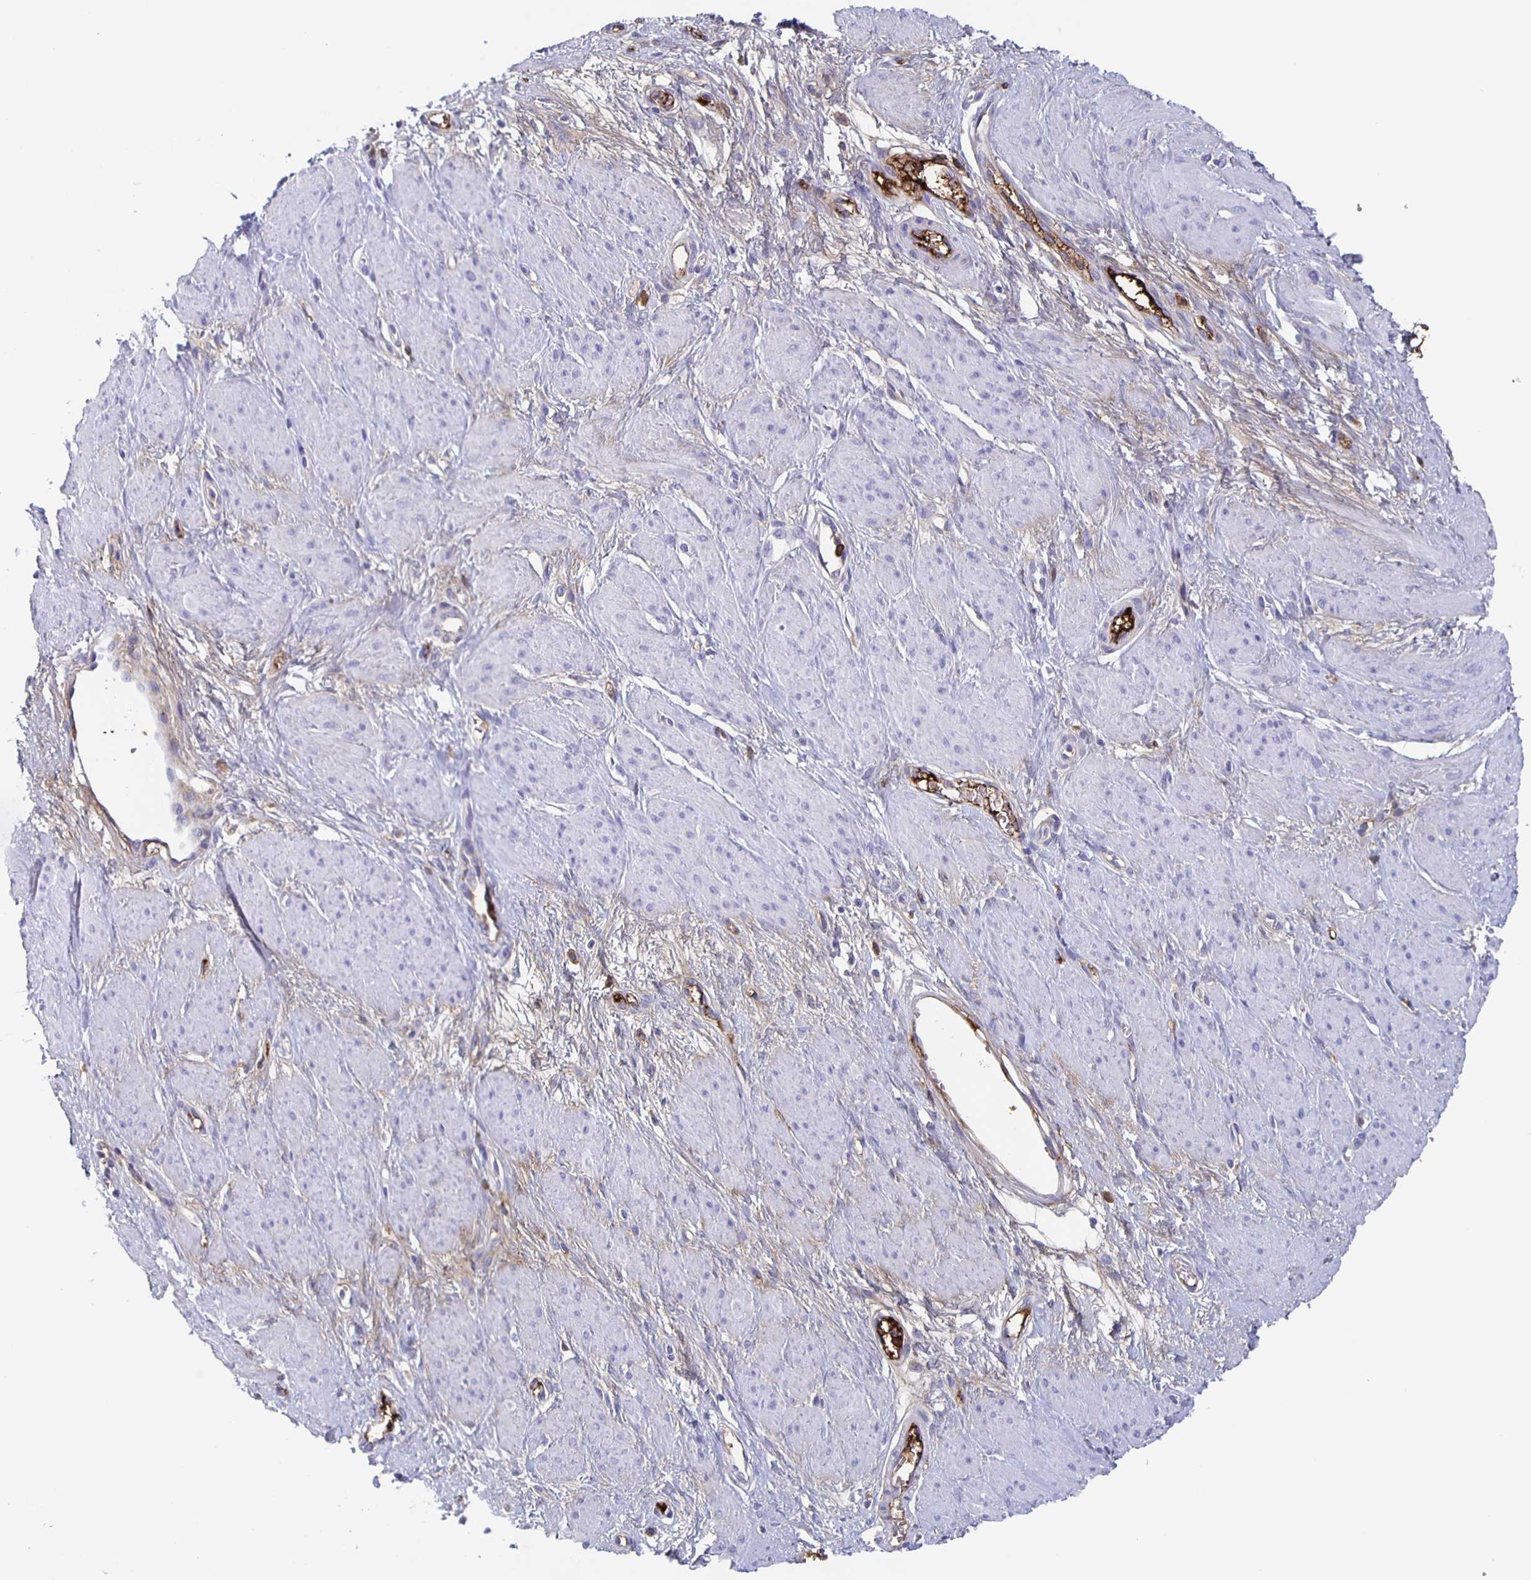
{"staining": {"intensity": "negative", "quantity": "none", "location": "none"}, "tissue": "smooth muscle", "cell_type": "Smooth muscle cells", "image_type": "normal", "snomed": [{"axis": "morphology", "description": "Normal tissue, NOS"}, {"axis": "topography", "description": "Smooth muscle"}, {"axis": "topography", "description": "Uterus"}], "caption": "IHC image of unremarkable smooth muscle stained for a protein (brown), which demonstrates no expression in smooth muscle cells.", "gene": "FGA", "patient": {"sex": "female", "age": 39}}